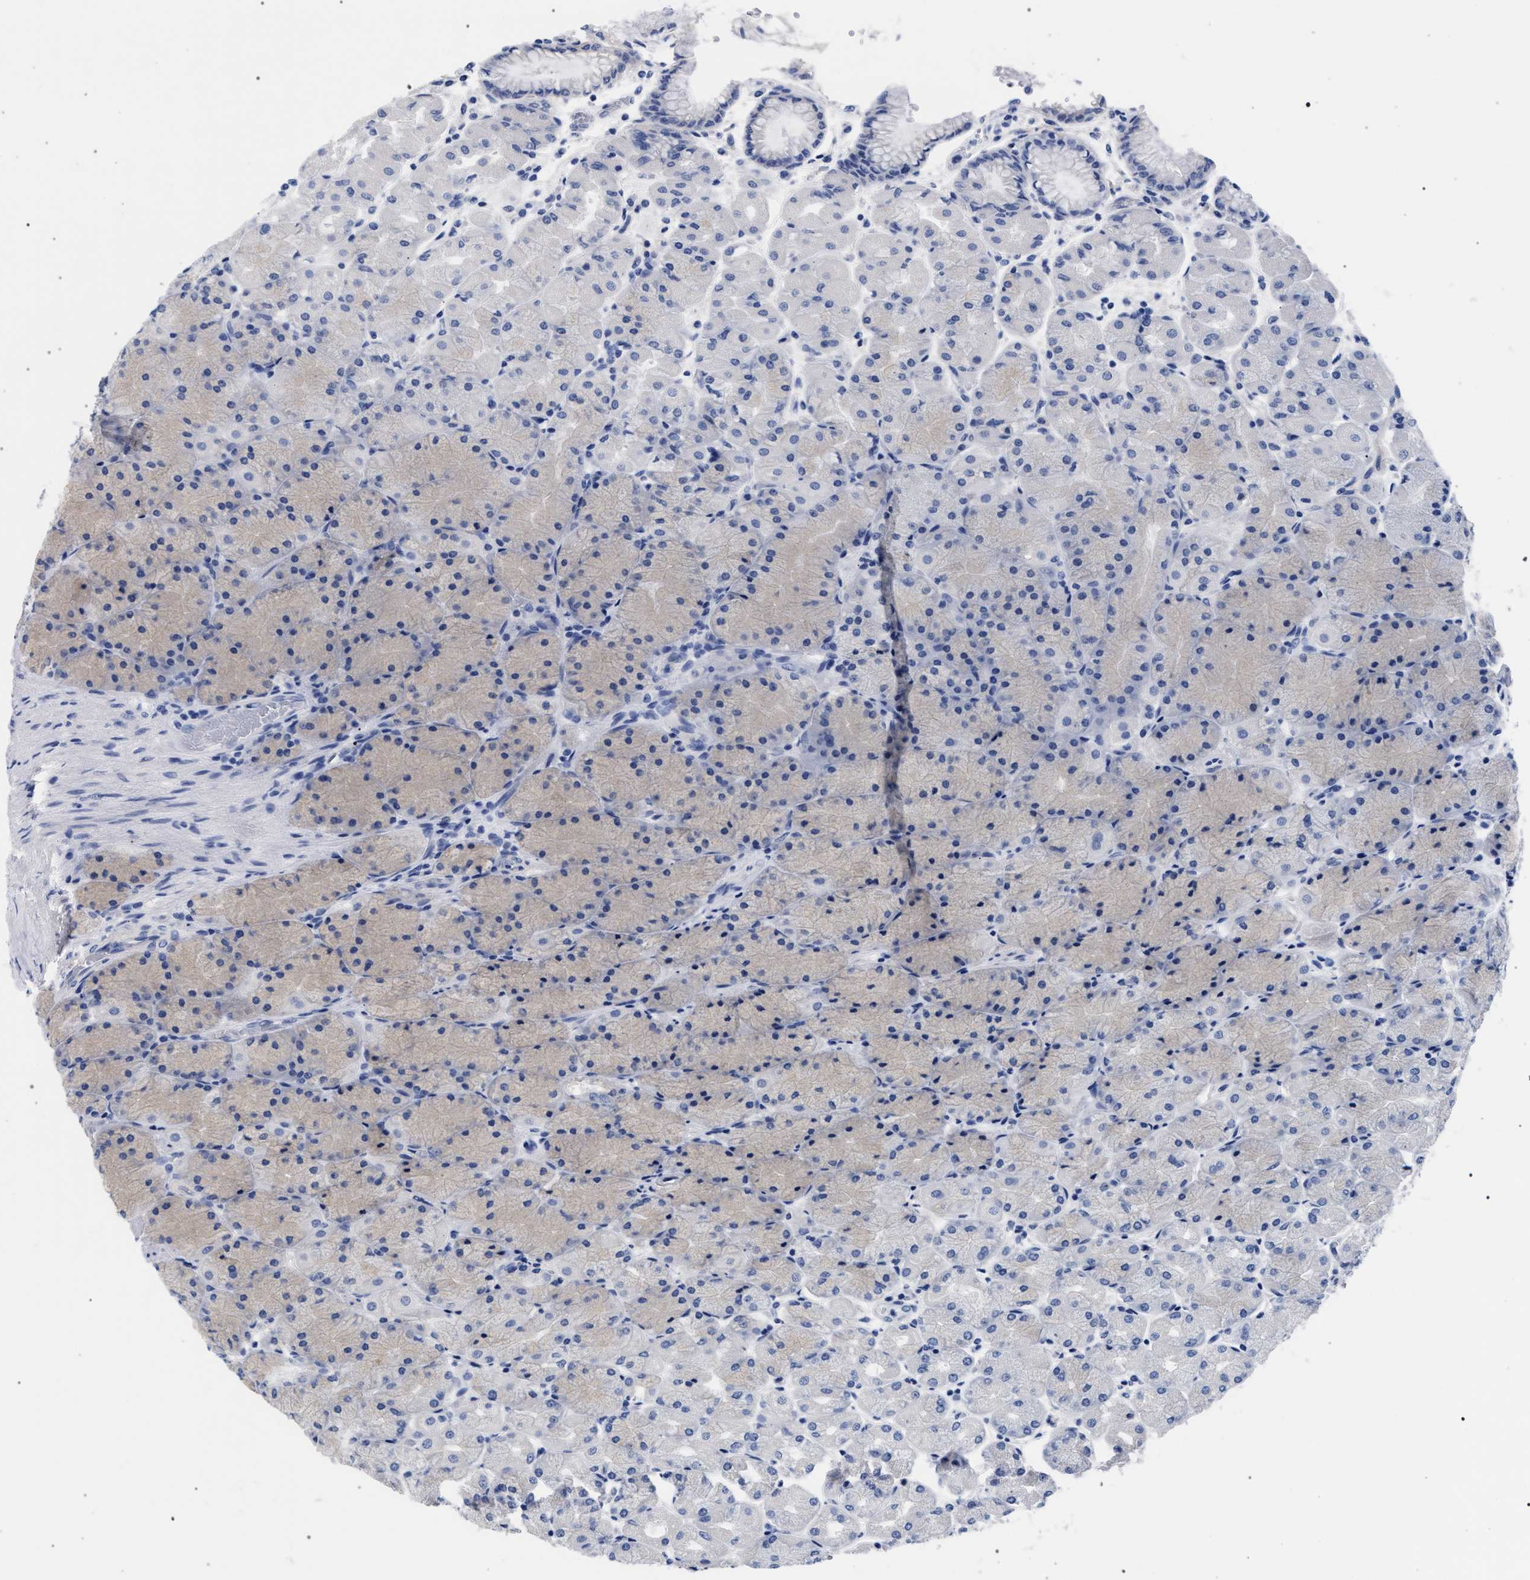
{"staining": {"intensity": "weak", "quantity": "<25%", "location": "cytoplasmic/membranous"}, "tissue": "stomach", "cell_type": "Glandular cells", "image_type": "normal", "snomed": [{"axis": "morphology", "description": "Normal tissue, NOS"}, {"axis": "topography", "description": "Stomach, upper"}], "caption": "This micrograph is of unremarkable stomach stained with immunohistochemistry (IHC) to label a protein in brown with the nuclei are counter-stained blue. There is no expression in glandular cells.", "gene": "AKAP4", "patient": {"sex": "female", "age": 56}}